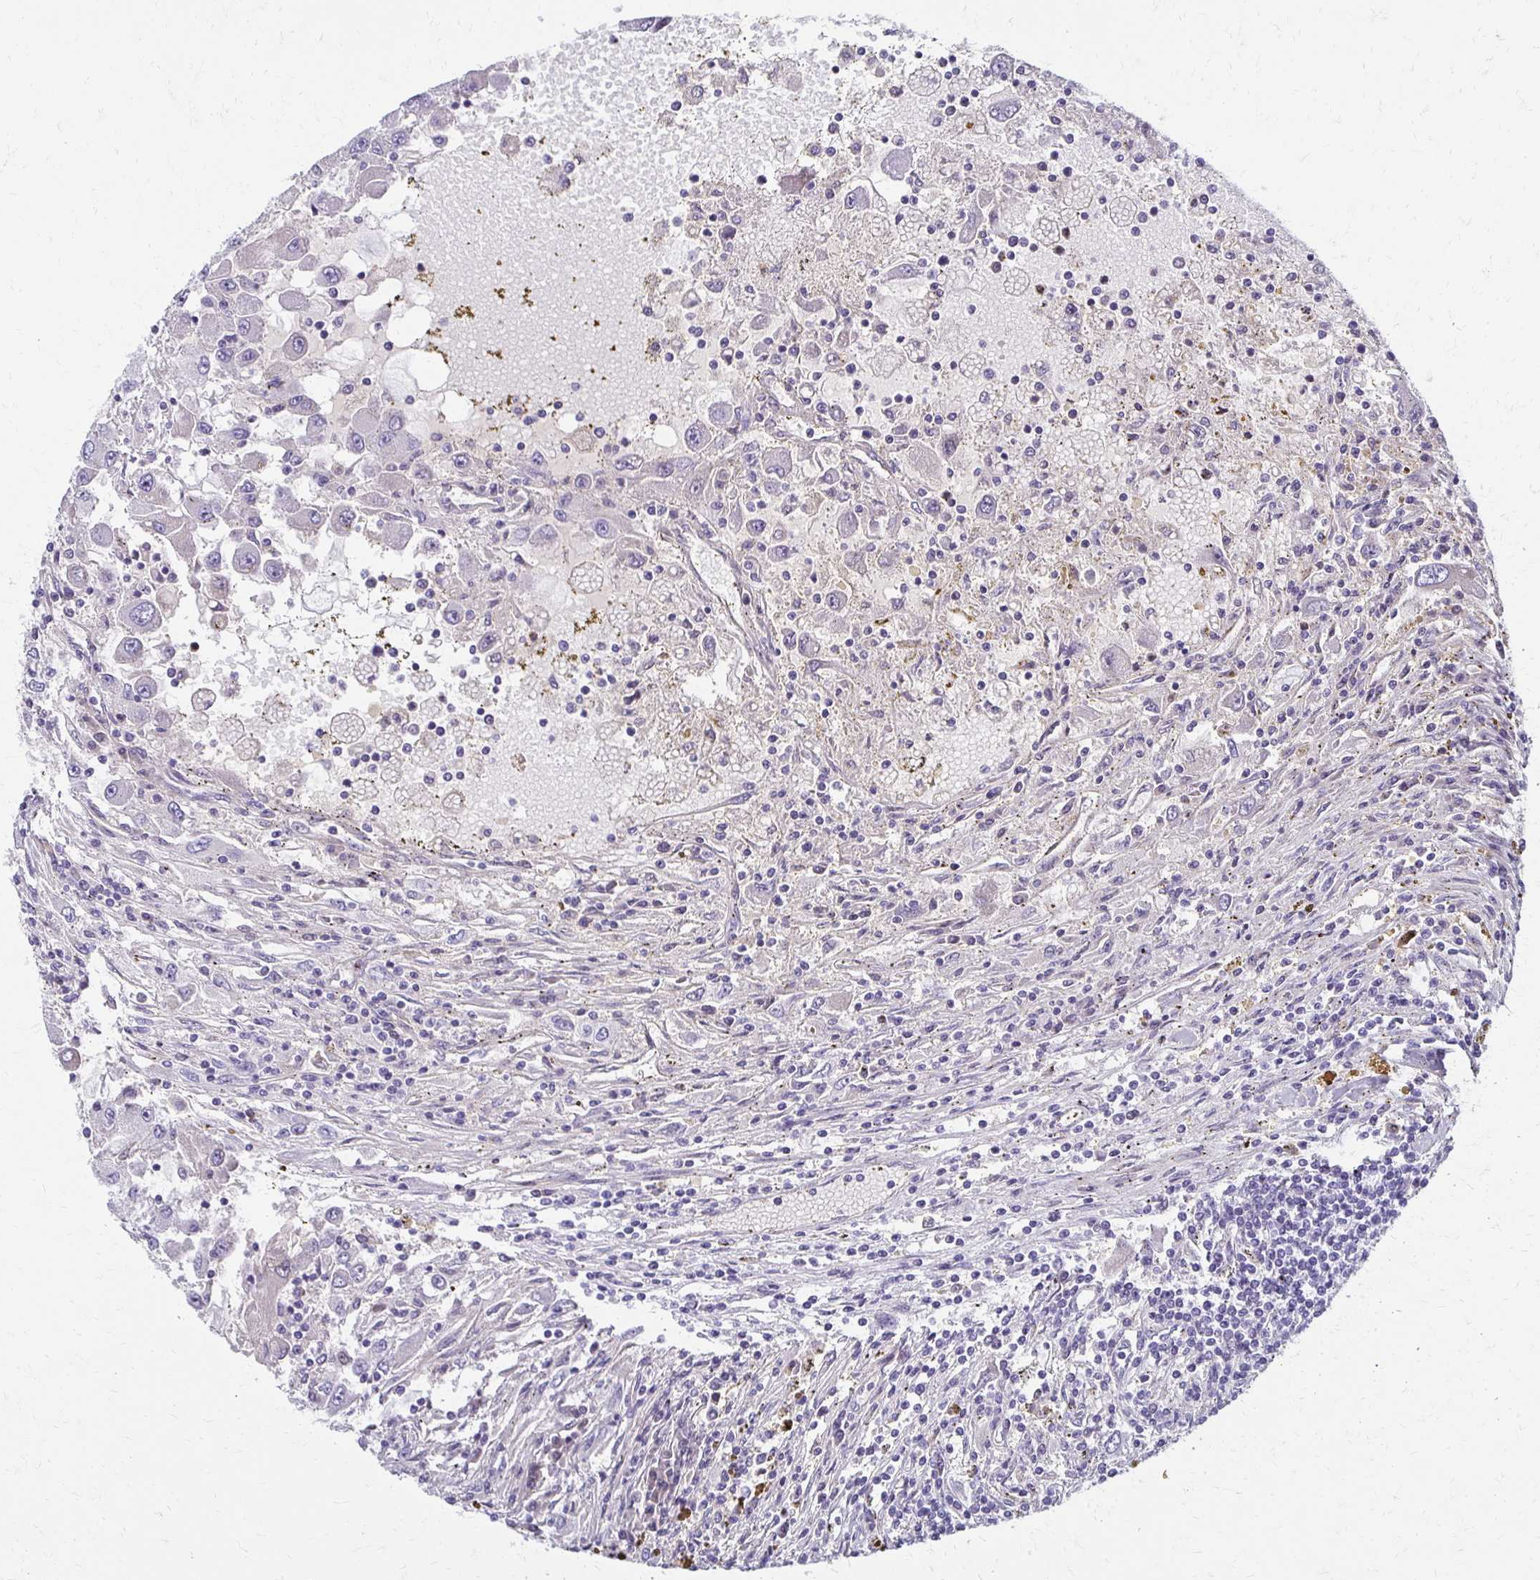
{"staining": {"intensity": "negative", "quantity": "none", "location": "none"}, "tissue": "renal cancer", "cell_type": "Tumor cells", "image_type": "cancer", "snomed": [{"axis": "morphology", "description": "Adenocarcinoma, NOS"}, {"axis": "topography", "description": "Kidney"}], "caption": "Human renal cancer (adenocarcinoma) stained for a protein using IHC exhibits no positivity in tumor cells.", "gene": "BBS12", "patient": {"sex": "female", "age": 67}}